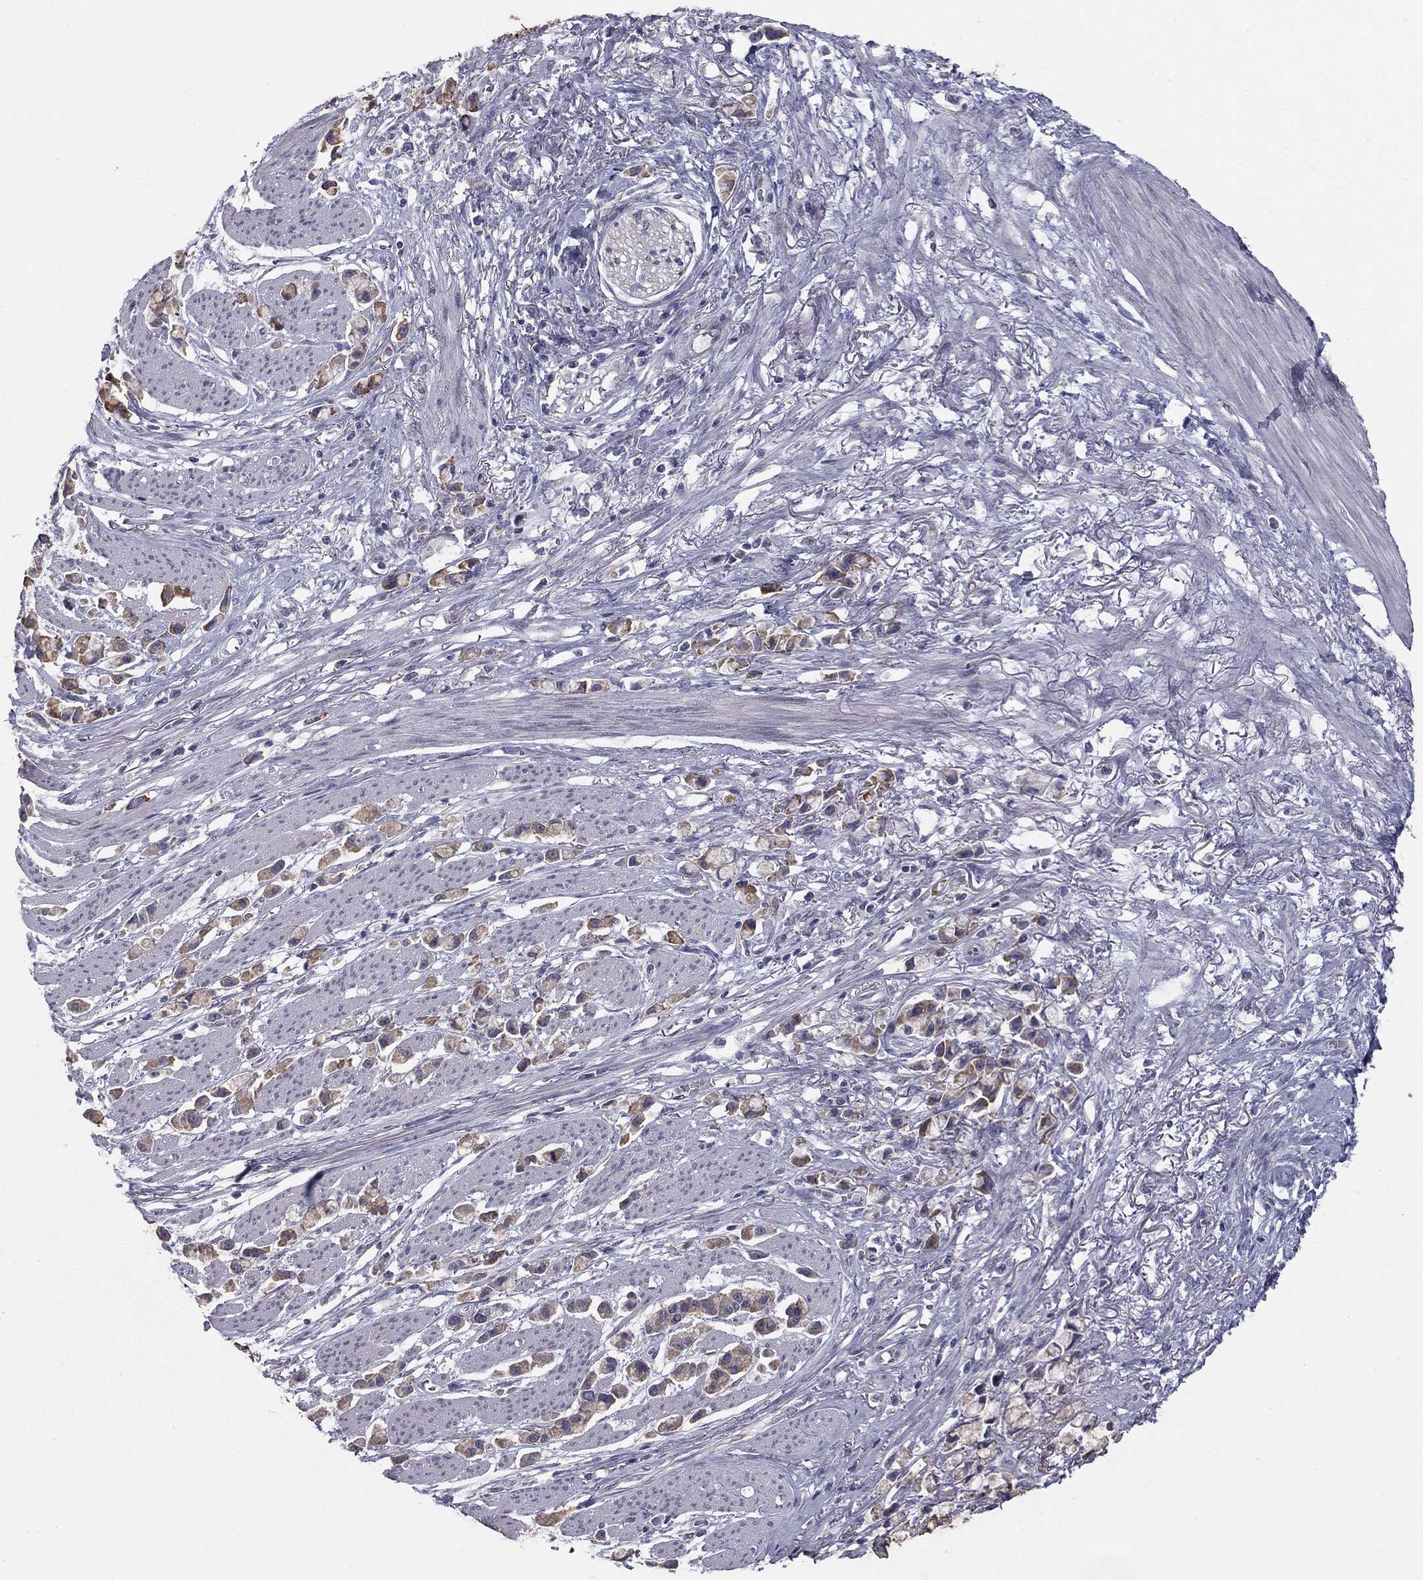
{"staining": {"intensity": "moderate", "quantity": ">75%", "location": "cytoplasmic/membranous"}, "tissue": "stomach cancer", "cell_type": "Tumor cells", "image_type": "cancer", "snomed": [{"axis": "morphology", "description": "Adenocarcinoma, NOS"}, {"axis": "topography", "description": "Stomach"}], "caption": "Immunohistochemistry (IHC) of stomach cancer (adenocarcinoma) displays medium levels of moderate cytoplasmic/membranous expression in approximately >75% of tumor cells. (DAB (3,3'-diaminobenzidine) = brown stain, brightfield microscopy at high magnification).", "gene": "PRRT2", "patient": {"sex": "female", "age": 81}}